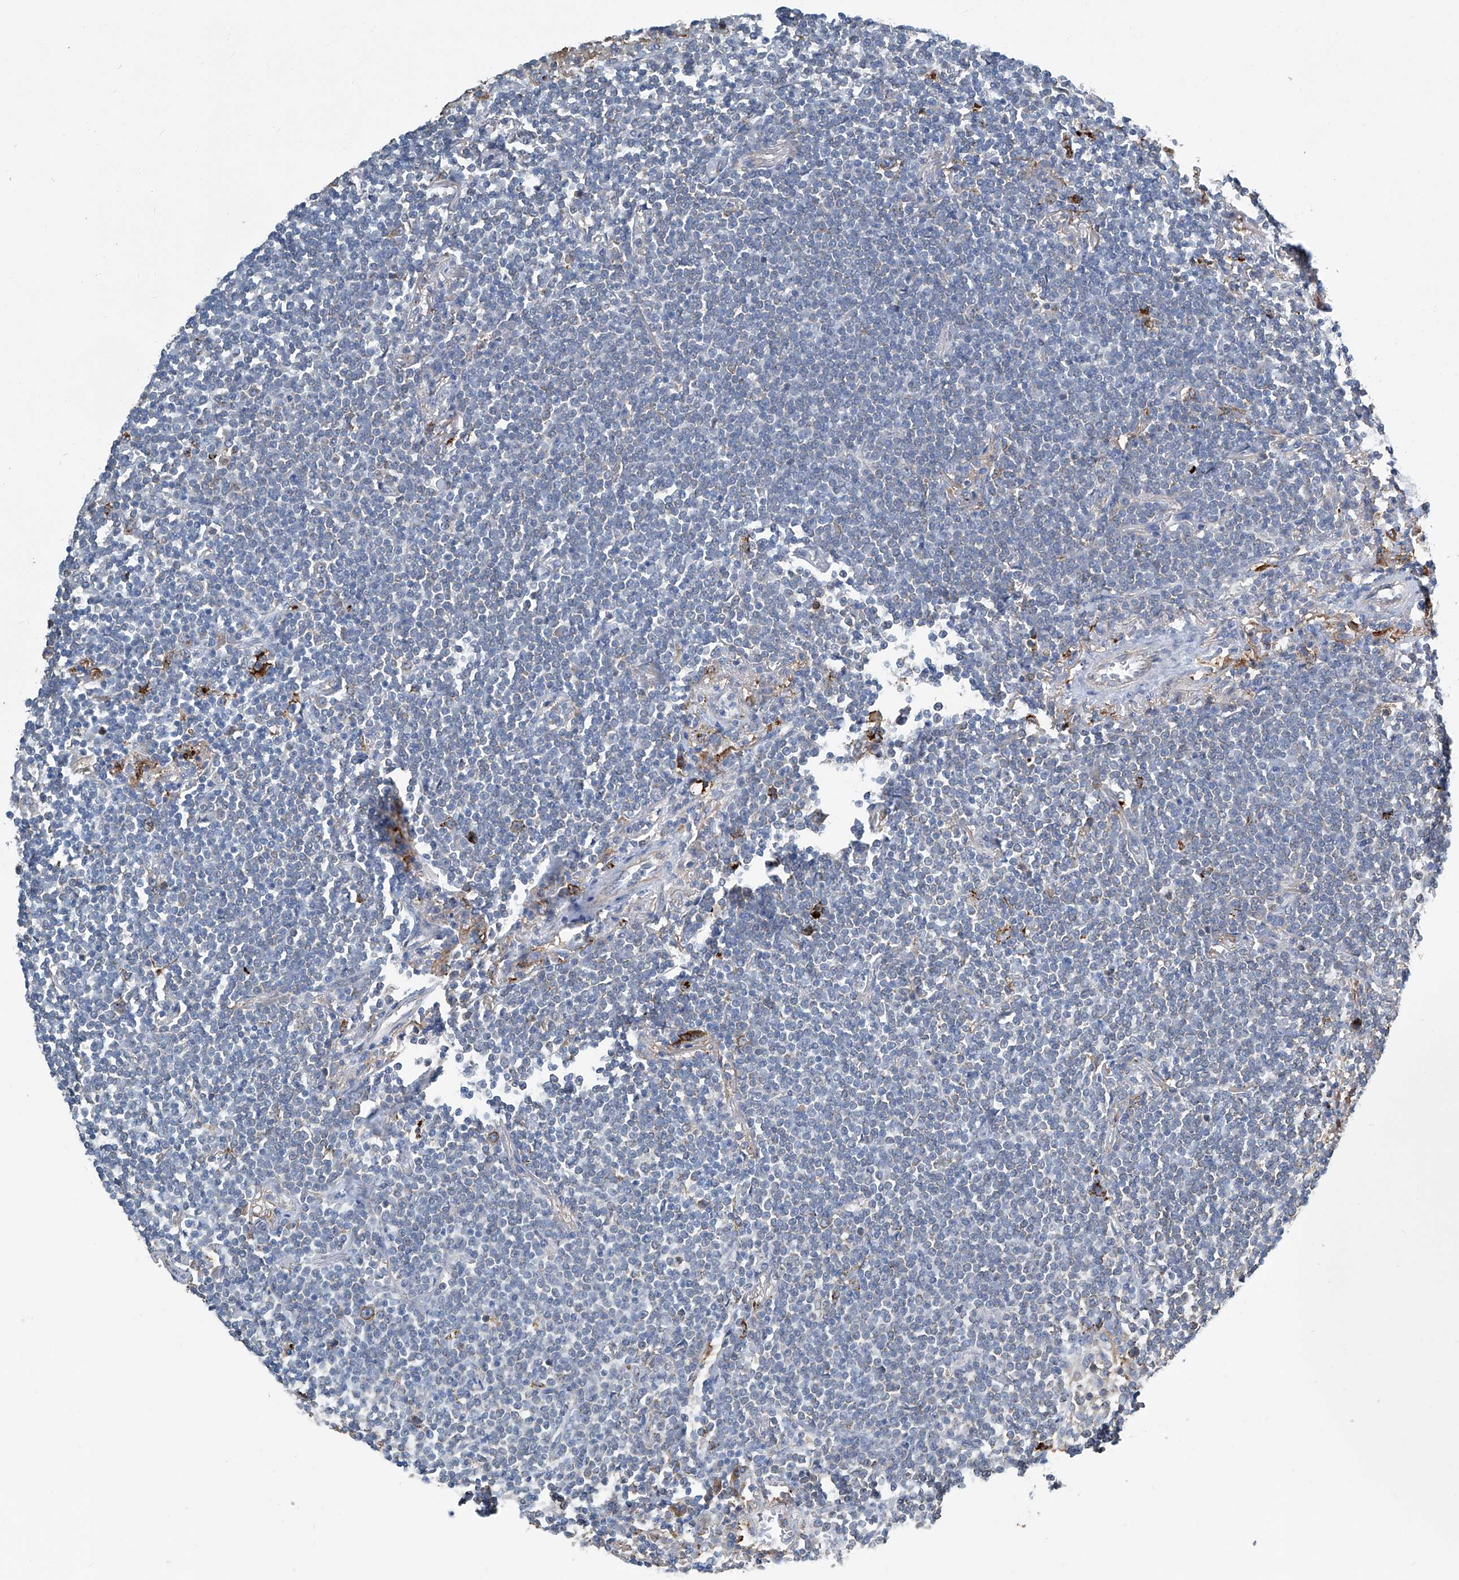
{"staining": {"intensity": "negative", "quantity": "none", "location": "none"}, "tissue": "lymphoma", "cell_type": "Tumor cells", "image_type": "cancer", "snomed": [{"axis": "morphology", "description": "Malignant lymphoma, non-Hodgkin's type, Low grade"}, {"axis": "topography", "description": "Lung"}], "caption": "Malignant lymphoma, non-Hodgkin's type (low-grade) was stained to show a protein in brown. There is no significant staining in tumor cells.", "gene": "FAM167A", "patient": {"sex": "female", "age": 71}}